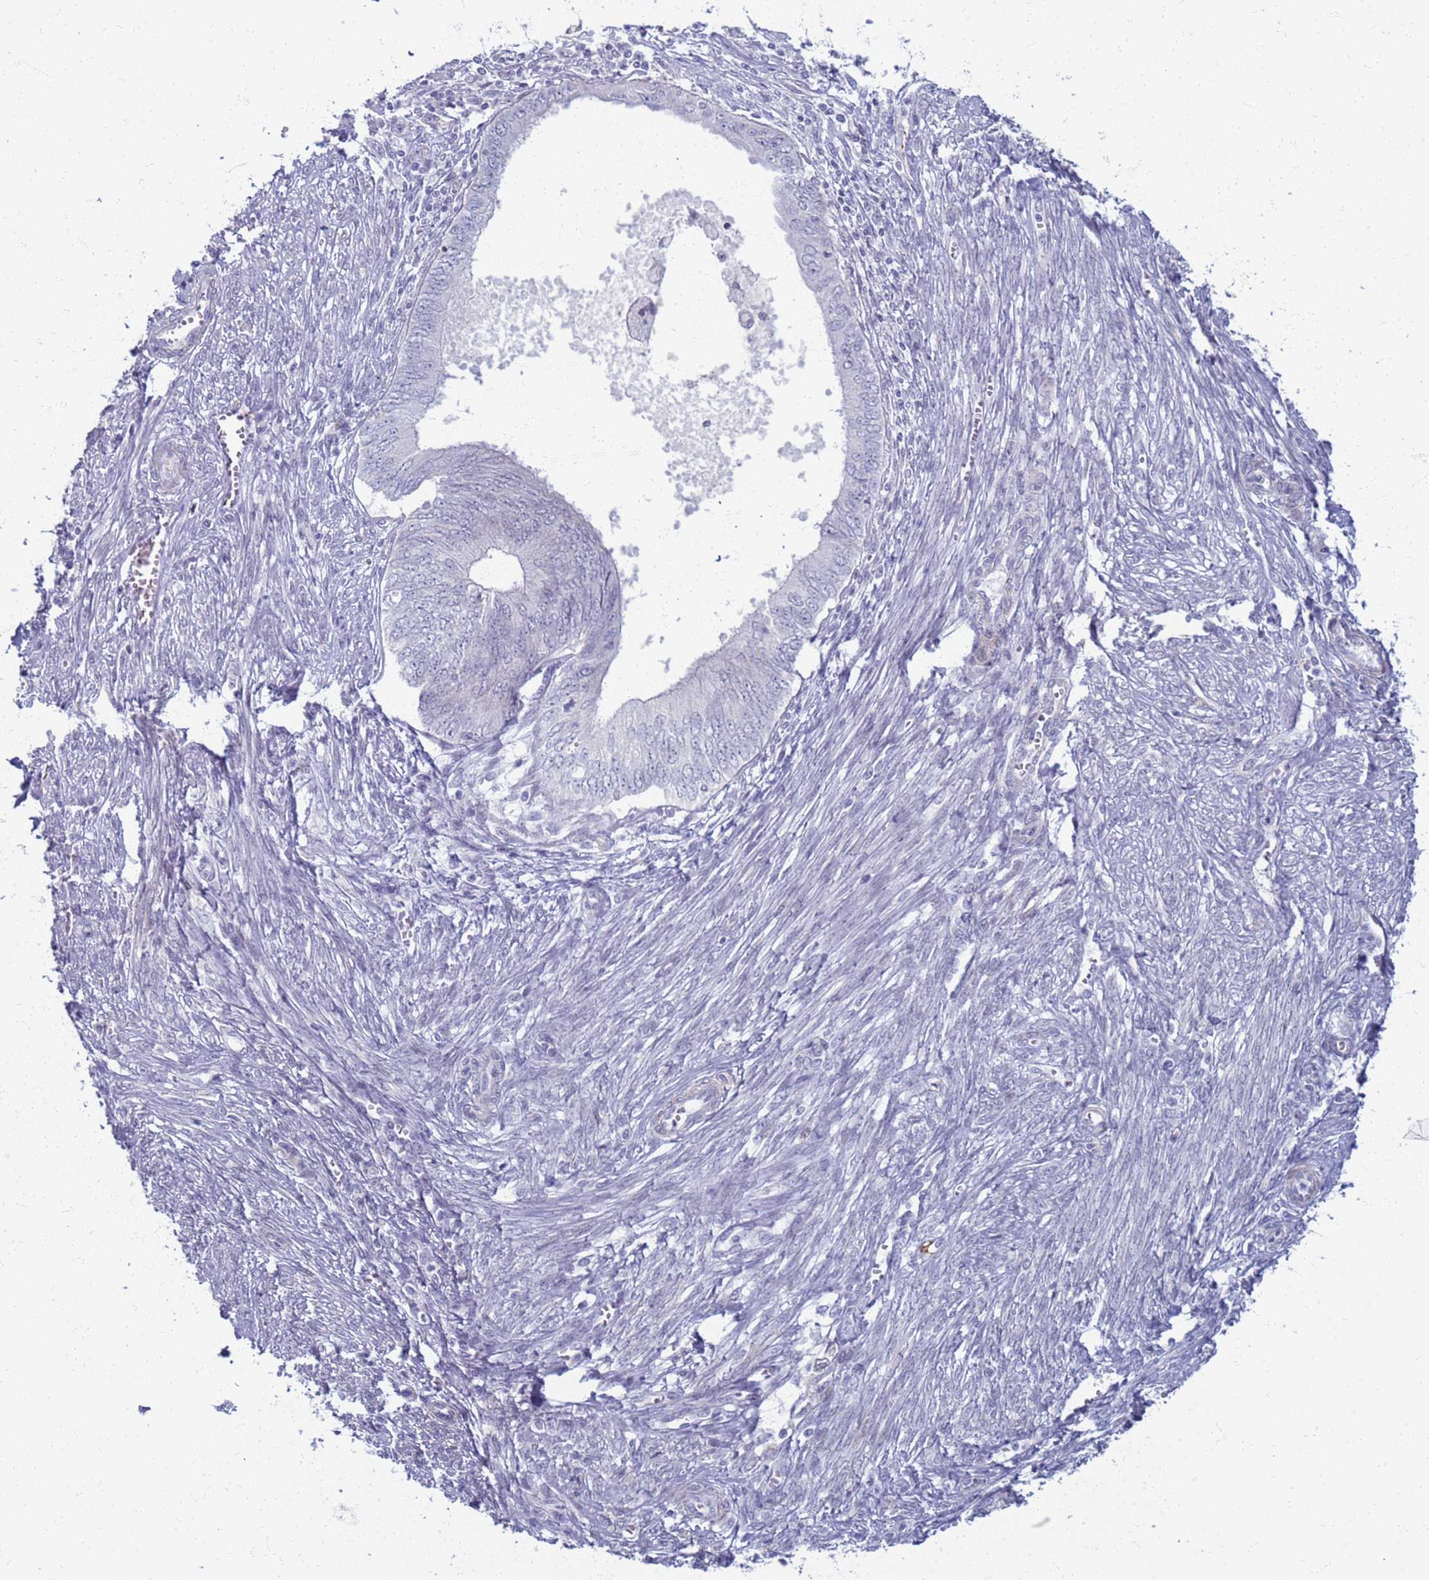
{"staining": {"intensity": "negative", "quantity": "none", "location": "none"}, "tissue": "endometrial cancer", "cell_type": "Tumor cells", "image_type": "cancer", "snomed": [{"axis": "morphology", "description": "Adenocarcinoma, NOS"}, {"axis": "topography", "description": "Endometrium"}], "caption": "This histopathology image is of endometrial cancer stained with immunohistochemistry to label a protein in brown with the nuclei are counter-stained blue. There is no staining in tumor cells.", "gene": "CLCA2", "patient": {"sex": "female", "age": 68}}